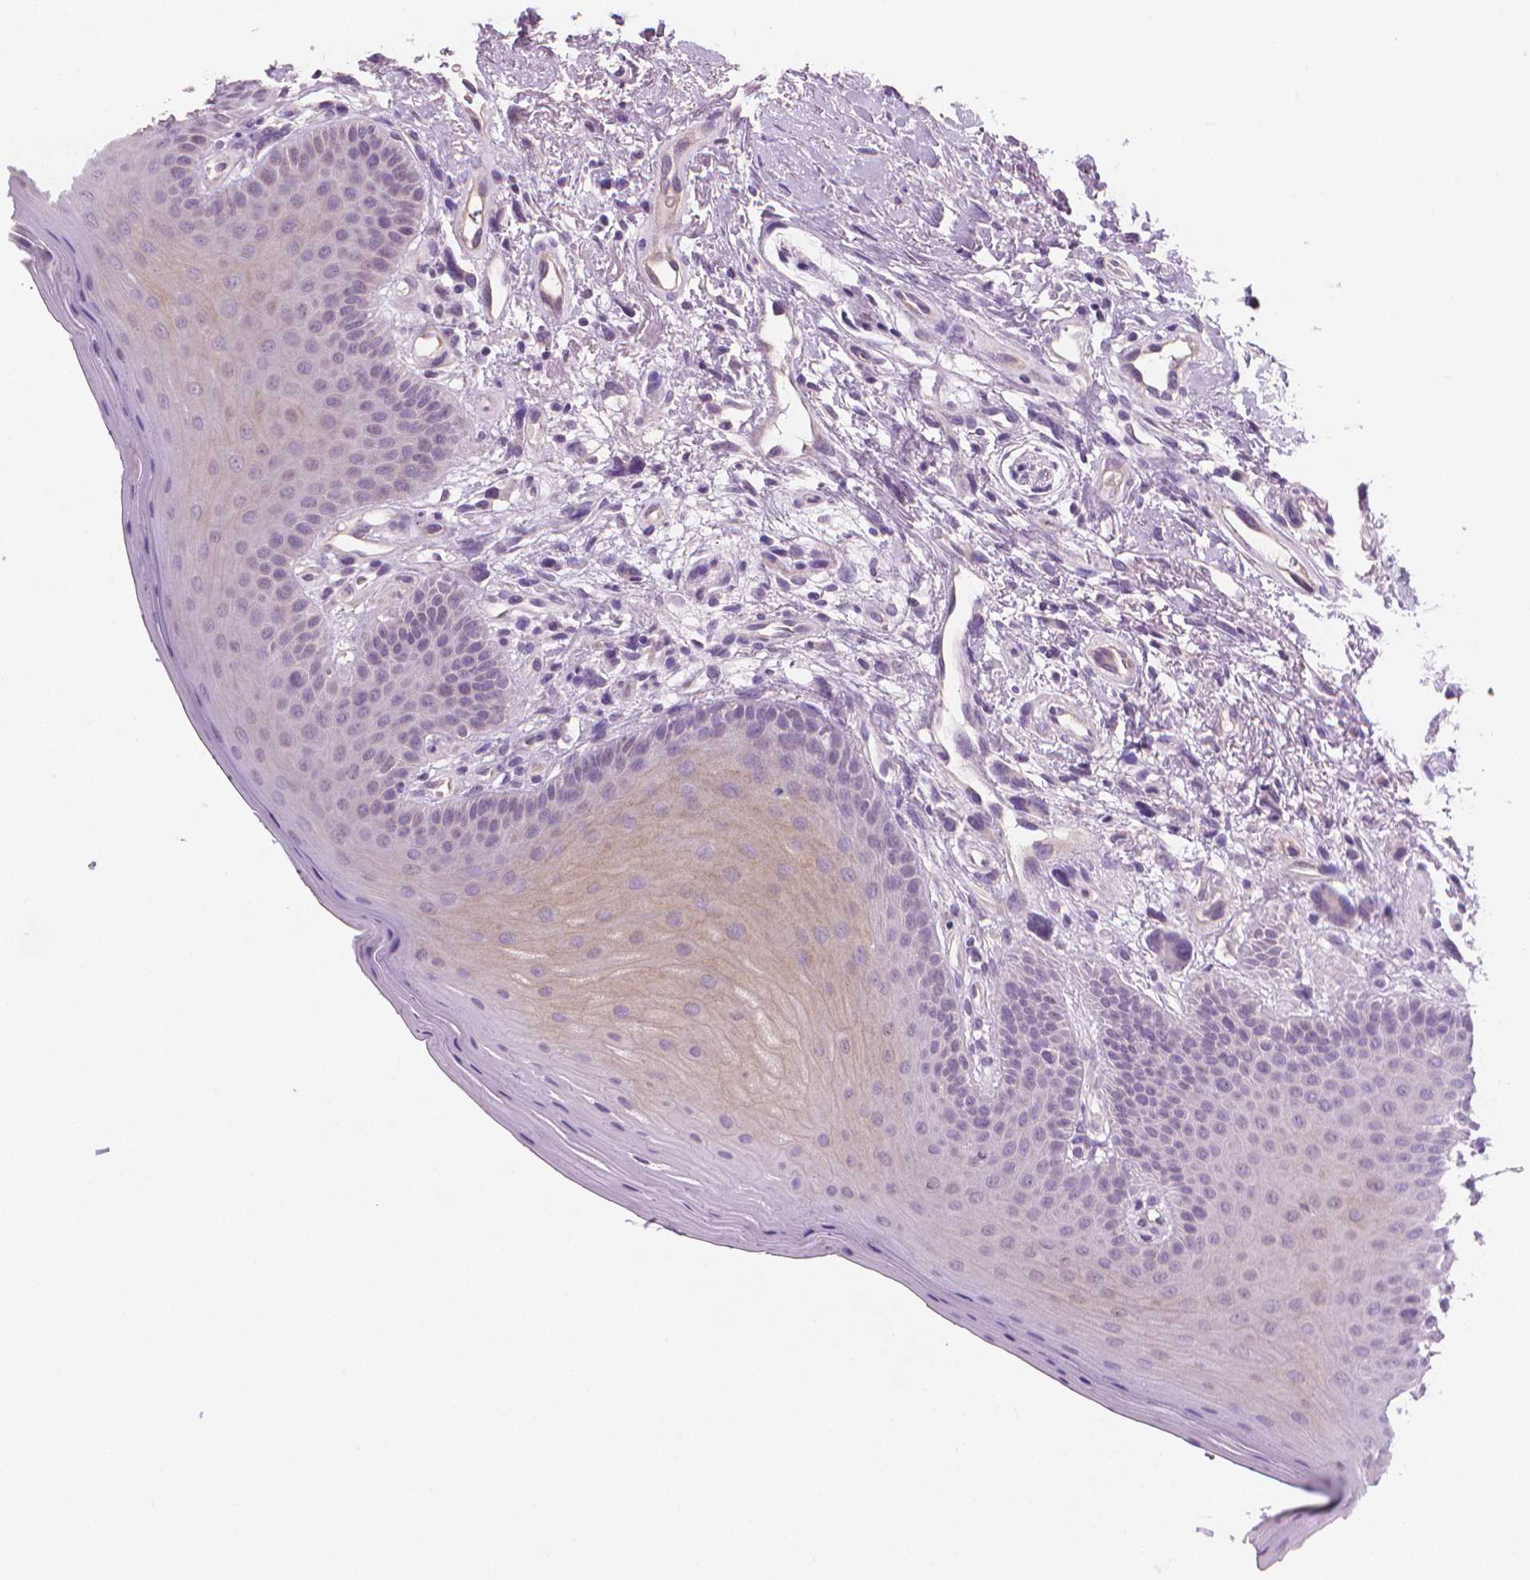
{"staining": {"intensity": "weak", "quantity": "<25%", "location": "cytoplasmic/membranous"}, "tissue": "oral mucosa", "cell_type": "Squamous epithelial cells", "image_type": "normal", "snomed": [{"axis": "morphology", "description": "Normal tissue, NOS"}, {"axis": "morphology", "description": "Normal morphology"}, {"axis": "topography", "description": "Oral tissue"}], "caption": "Oral mucosa stained for a protein using IHC reveals no expression squamous epithelial cells.", "gene": "CLXN", "patient": {"sex": "female", "age": 76}}